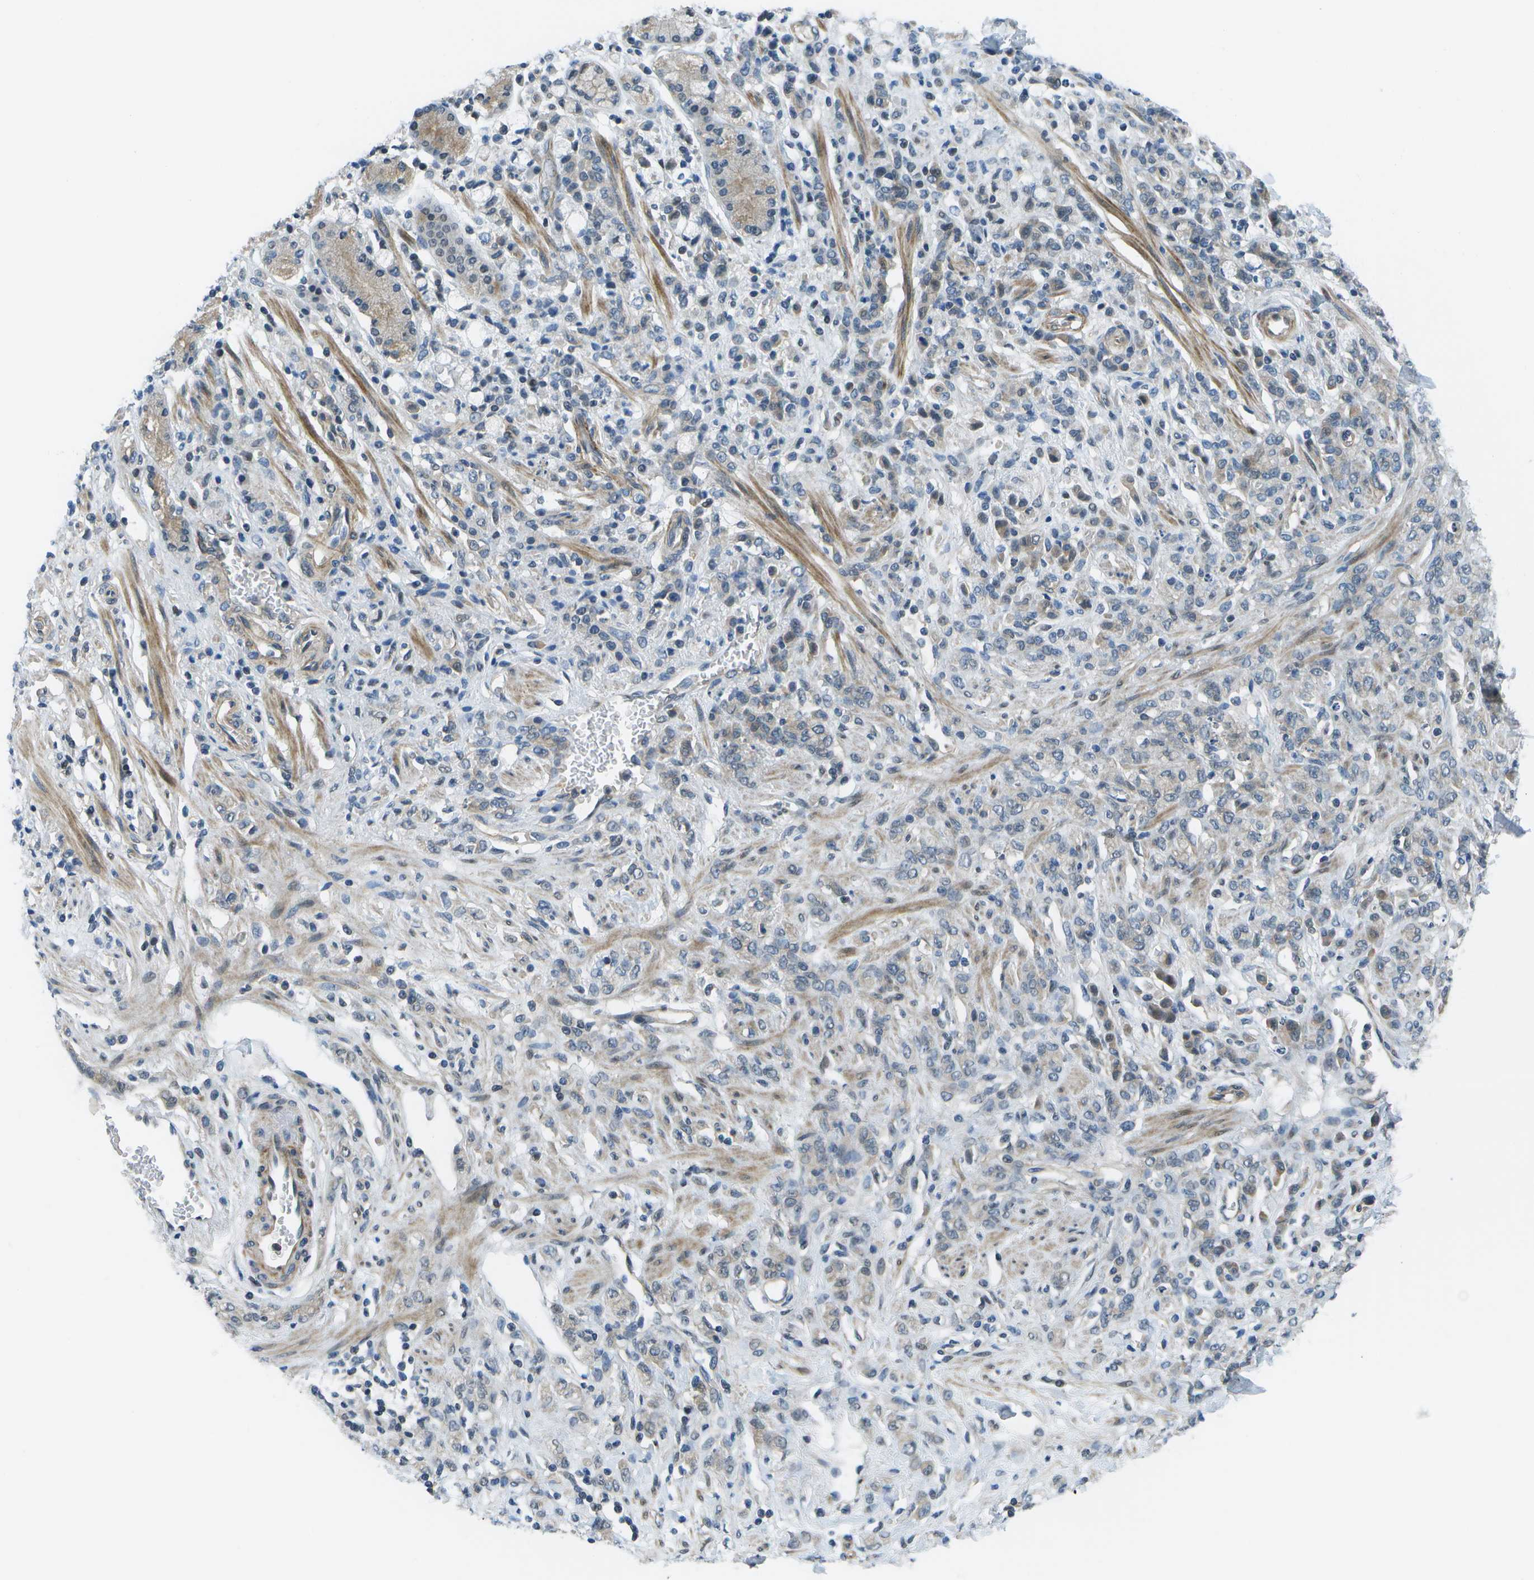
{"staining": {"intensity": "weak", "quantity": "25%-75%", "location": "cytoplasmic/membranous"}, "tissue": "stomach cancer", "cell_type": "Tumor cells", "image_type": "cancer", "snomed": [{"axis": "morphology", "description": "Normal tissue, NOS"}, {"axis": "morphology", "description": "Adenocarcinoma, NOS"}, {"axis": "topography", "description": "Stomach"}], "caption": "Stomach cancer (adenocarcinoma) tissue displays weak cytoplasmic/membranous positivity in approximately 25%-75% of tumor cells, visualized by immunohistochemistry.", "gene": "ENPP5", "patient": {"sex": "male", "age": 82}}